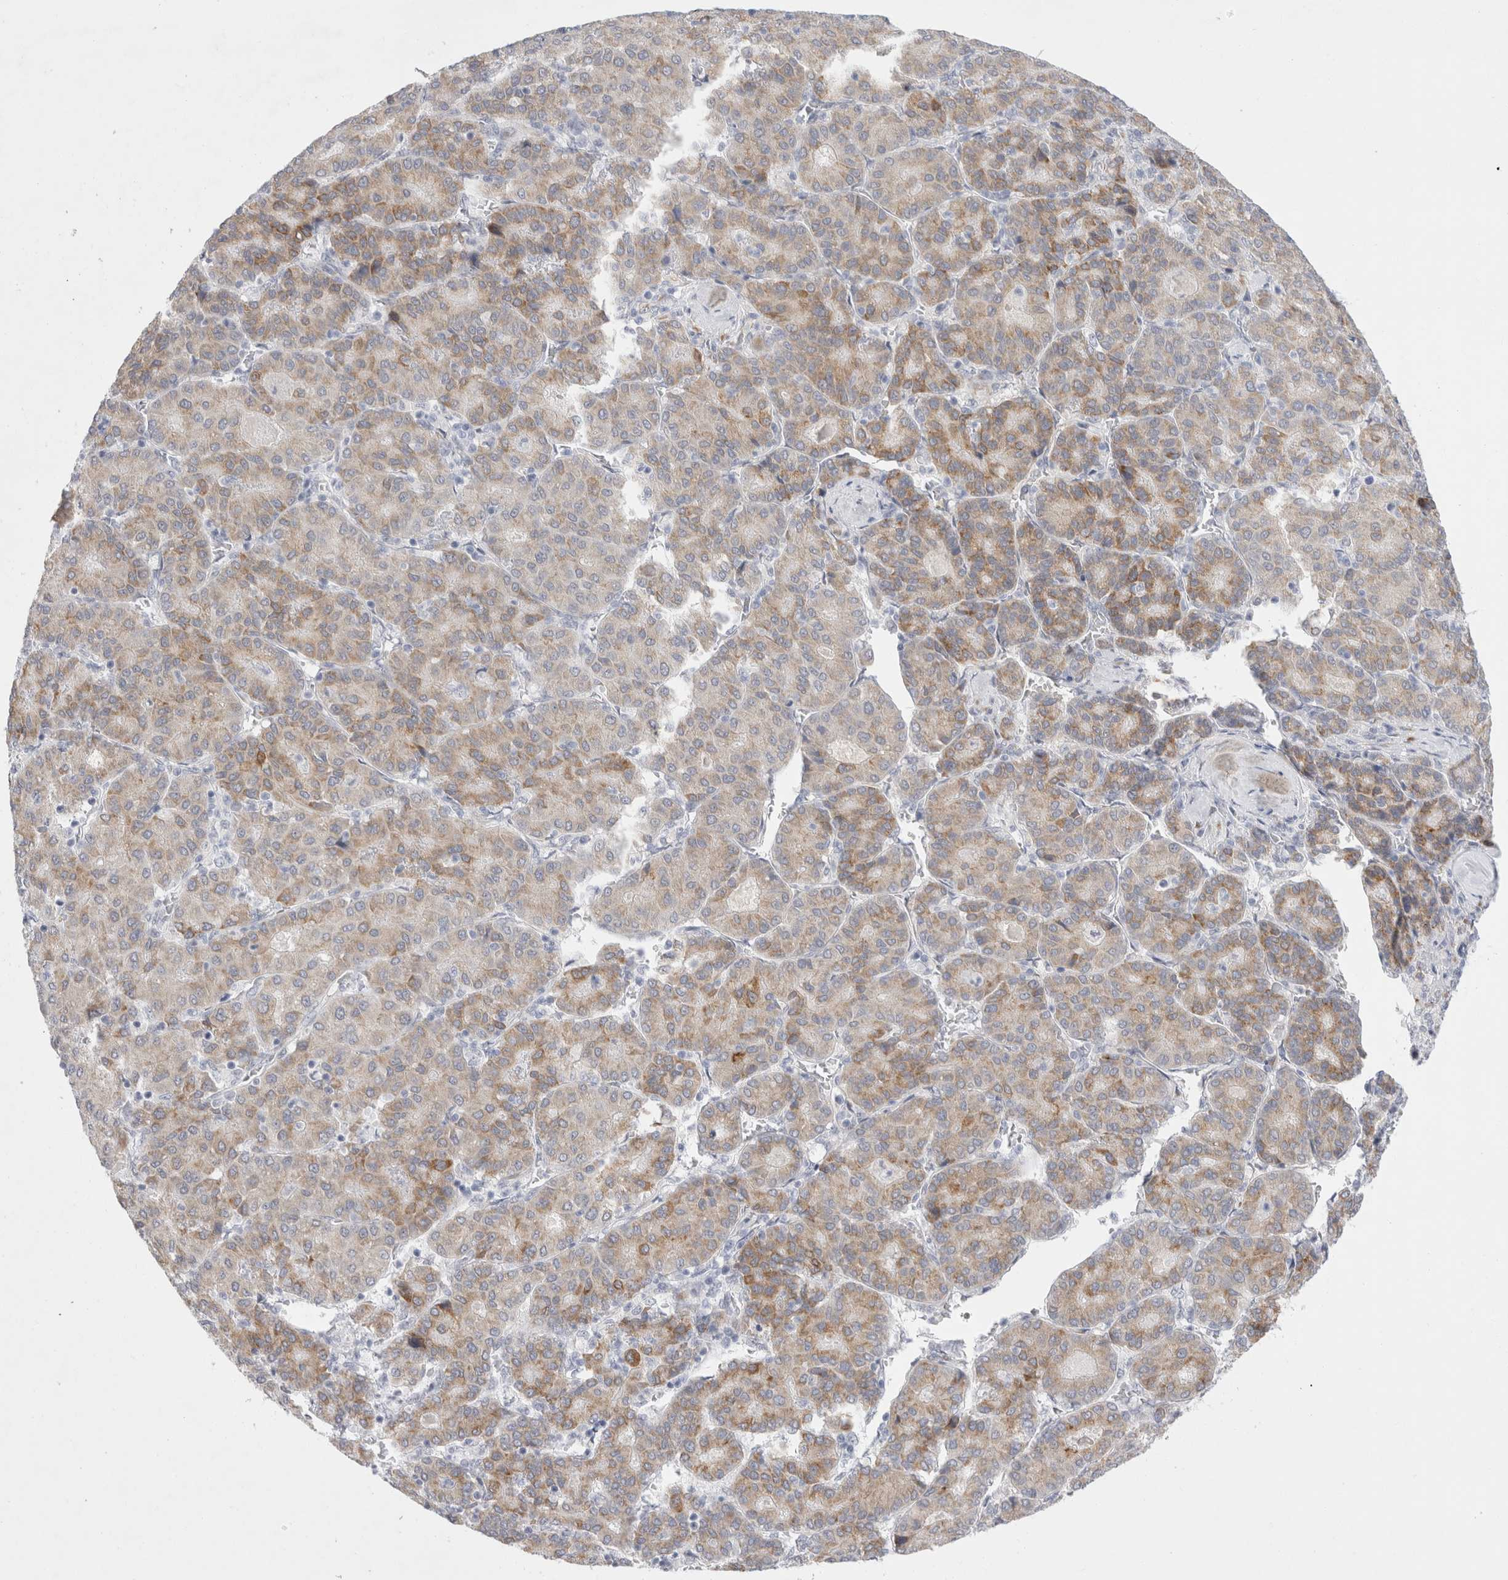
{"staining": {"intensity": "weak", "quantity": "25%-75%", "location": "cytoplasmic/membranous"}, "tissue": "liver cancer", "cell_type": "Tumor cells", "image_type": "cancer", "snomed": [{"axis": "morphology", "description": "Carcinoma, Hepatocellular, NOS"}, {"axis": "topography", "description": "Liver"}], "caption": "Weak cytoplasmic/membranous expression is present in approximately 25%-75% of tumor cells in liver cancer.", "gene": "TRMT1L", "patient": {"sex": "male", "age": 65}}